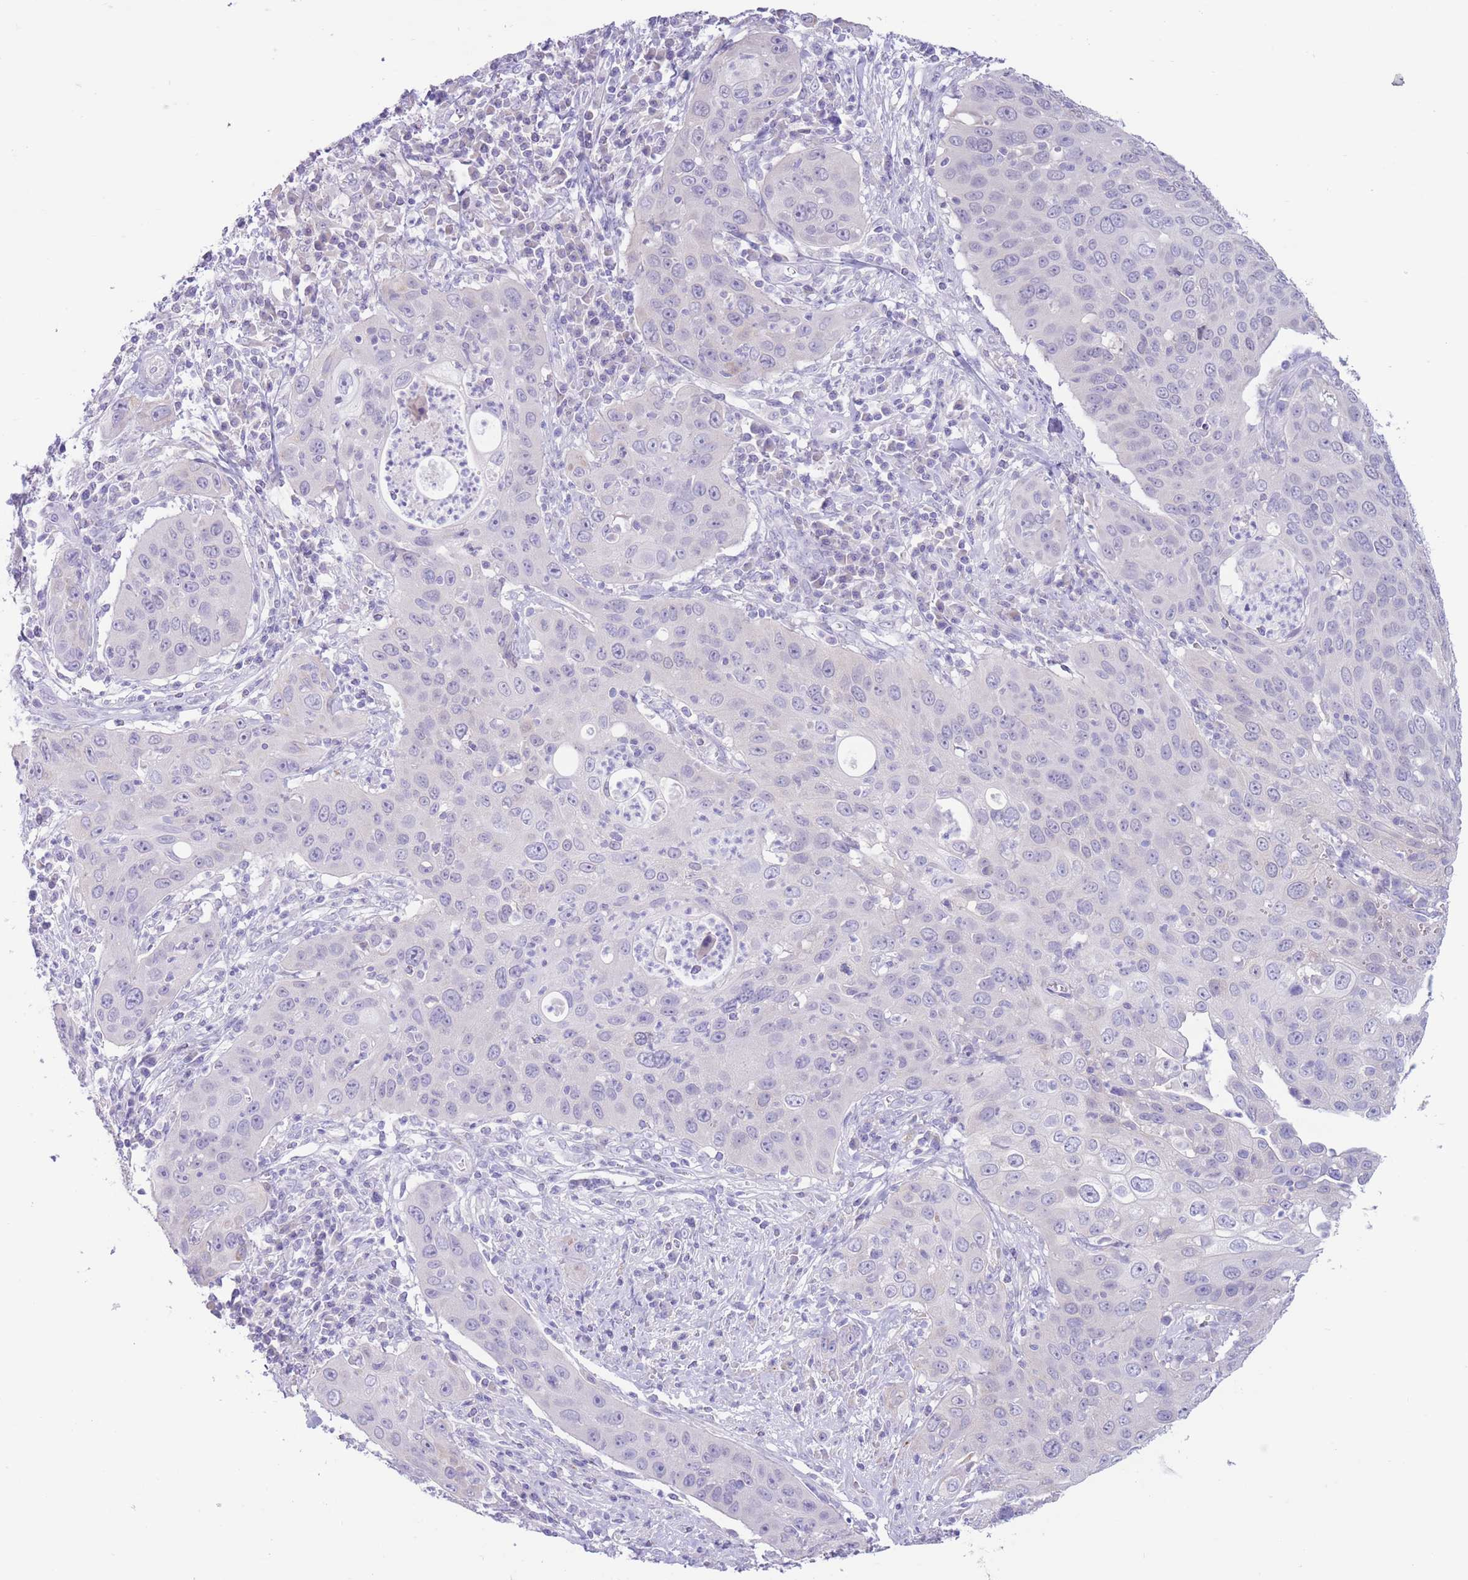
{"staining": {"intensity": "negative", "quantity": "none", "location": "none"}, "tissue": "cervical cancer", "cell_type": "Tumor cells", "image_type": "cancer", "snomed": [{"axis": "morphology", "description": "Squamous cell carcinoma, NOS"}, {"axis": "topography", "description": "Cervix"}], "caption": "This is a photomicrograph of IHC staining of cervical squamous cell carcinoma, which shows no positivity in tumor cells.", "gene": "FAH", "patient": {"sex": "female", "age": 36}}